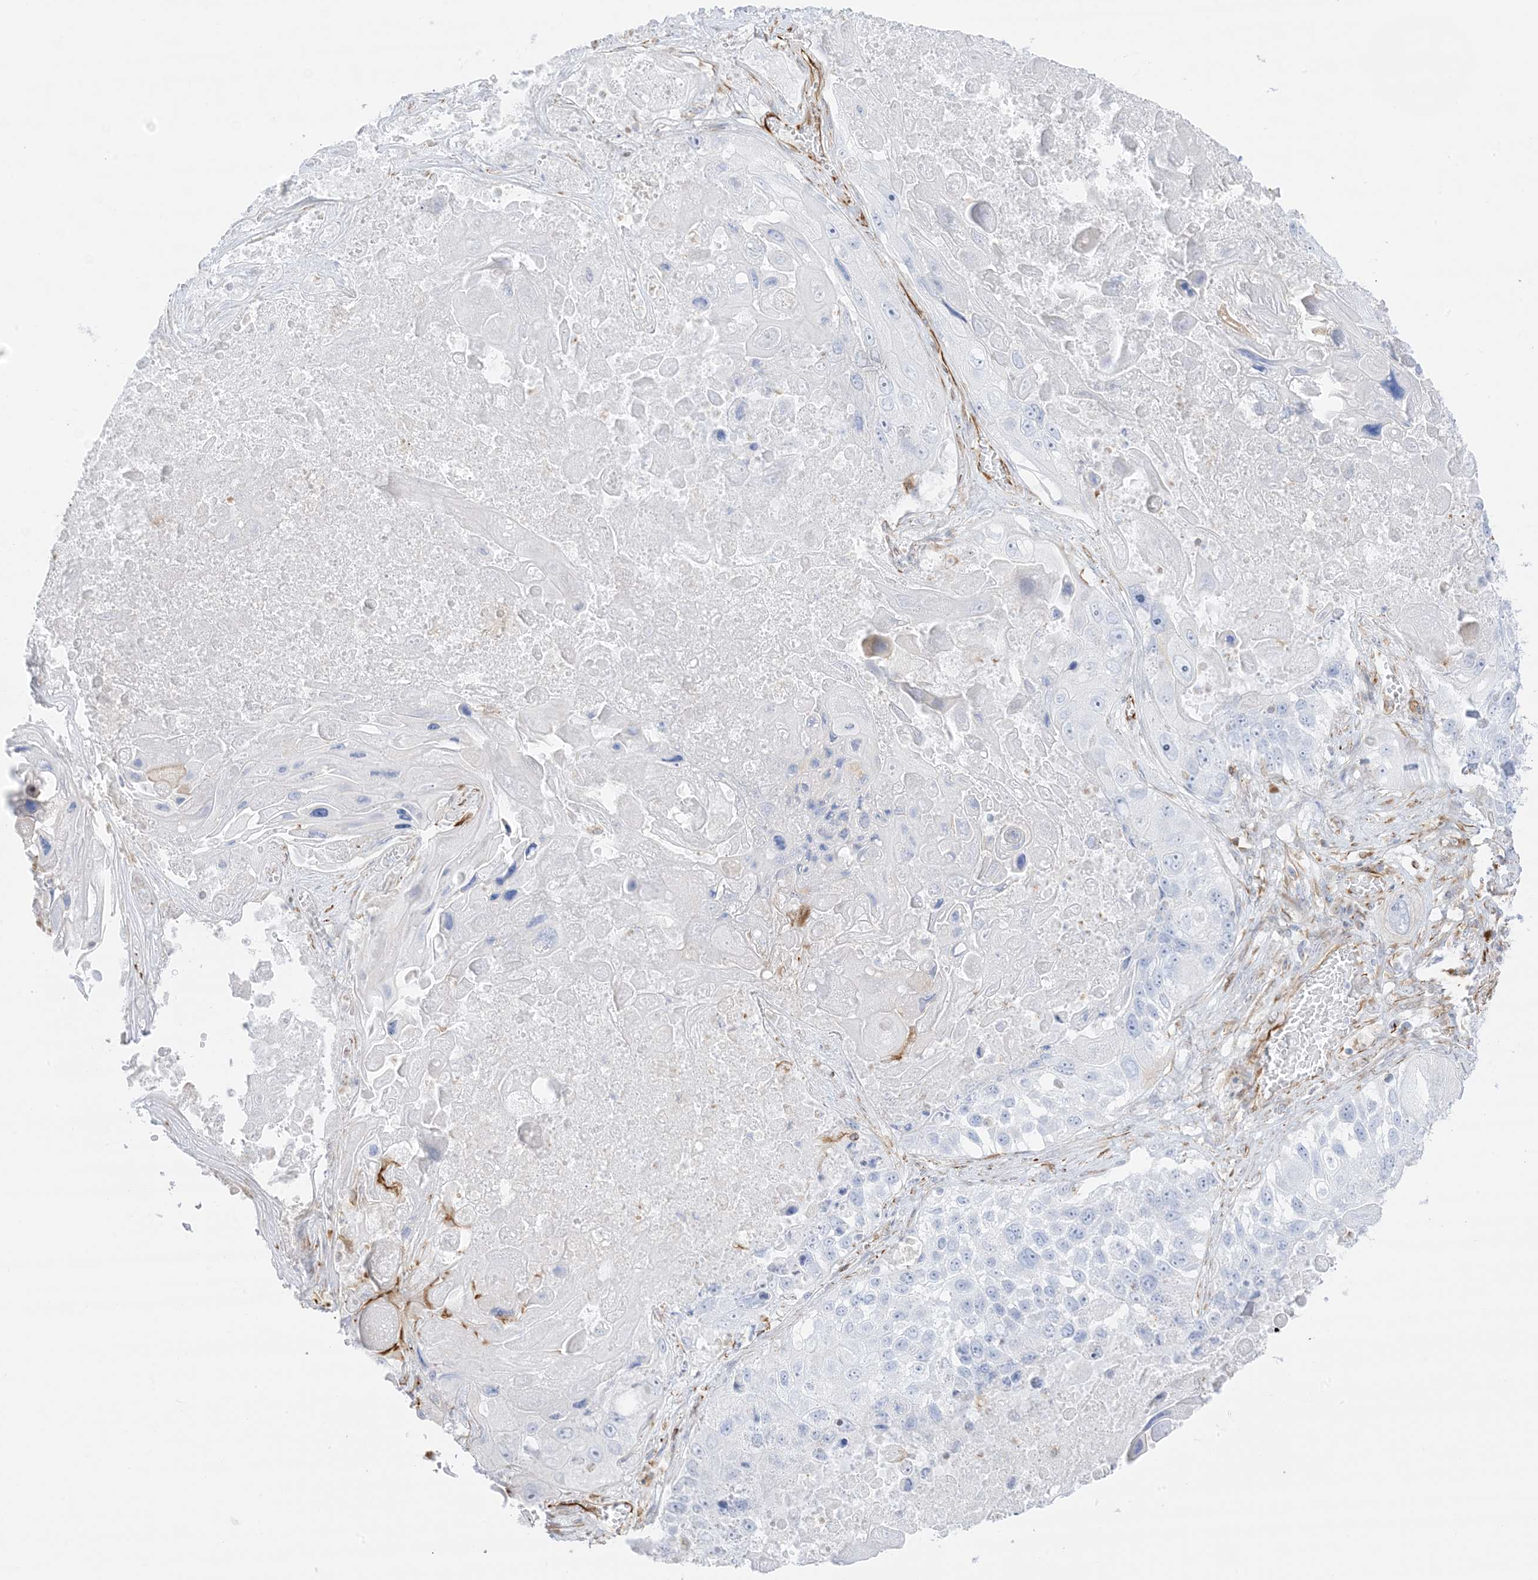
{"staining": {"intensity": "negative", "quantity": "none", "location": "none"}, "tissue": "lung cancer", "cell_type": "Tumor cells", "image_type": "cancer", "snomed": [{"axis": "morphology", "description": "Squamous cell carcinoma, NOS"}, {"axis": "topography", "description": "Lung"}], "caption": "Tumor cells show no significant positivity in squamous cell carcinoma (lung).", "gene": "PID1", "patient": {"sex": "male", "age": 61}}